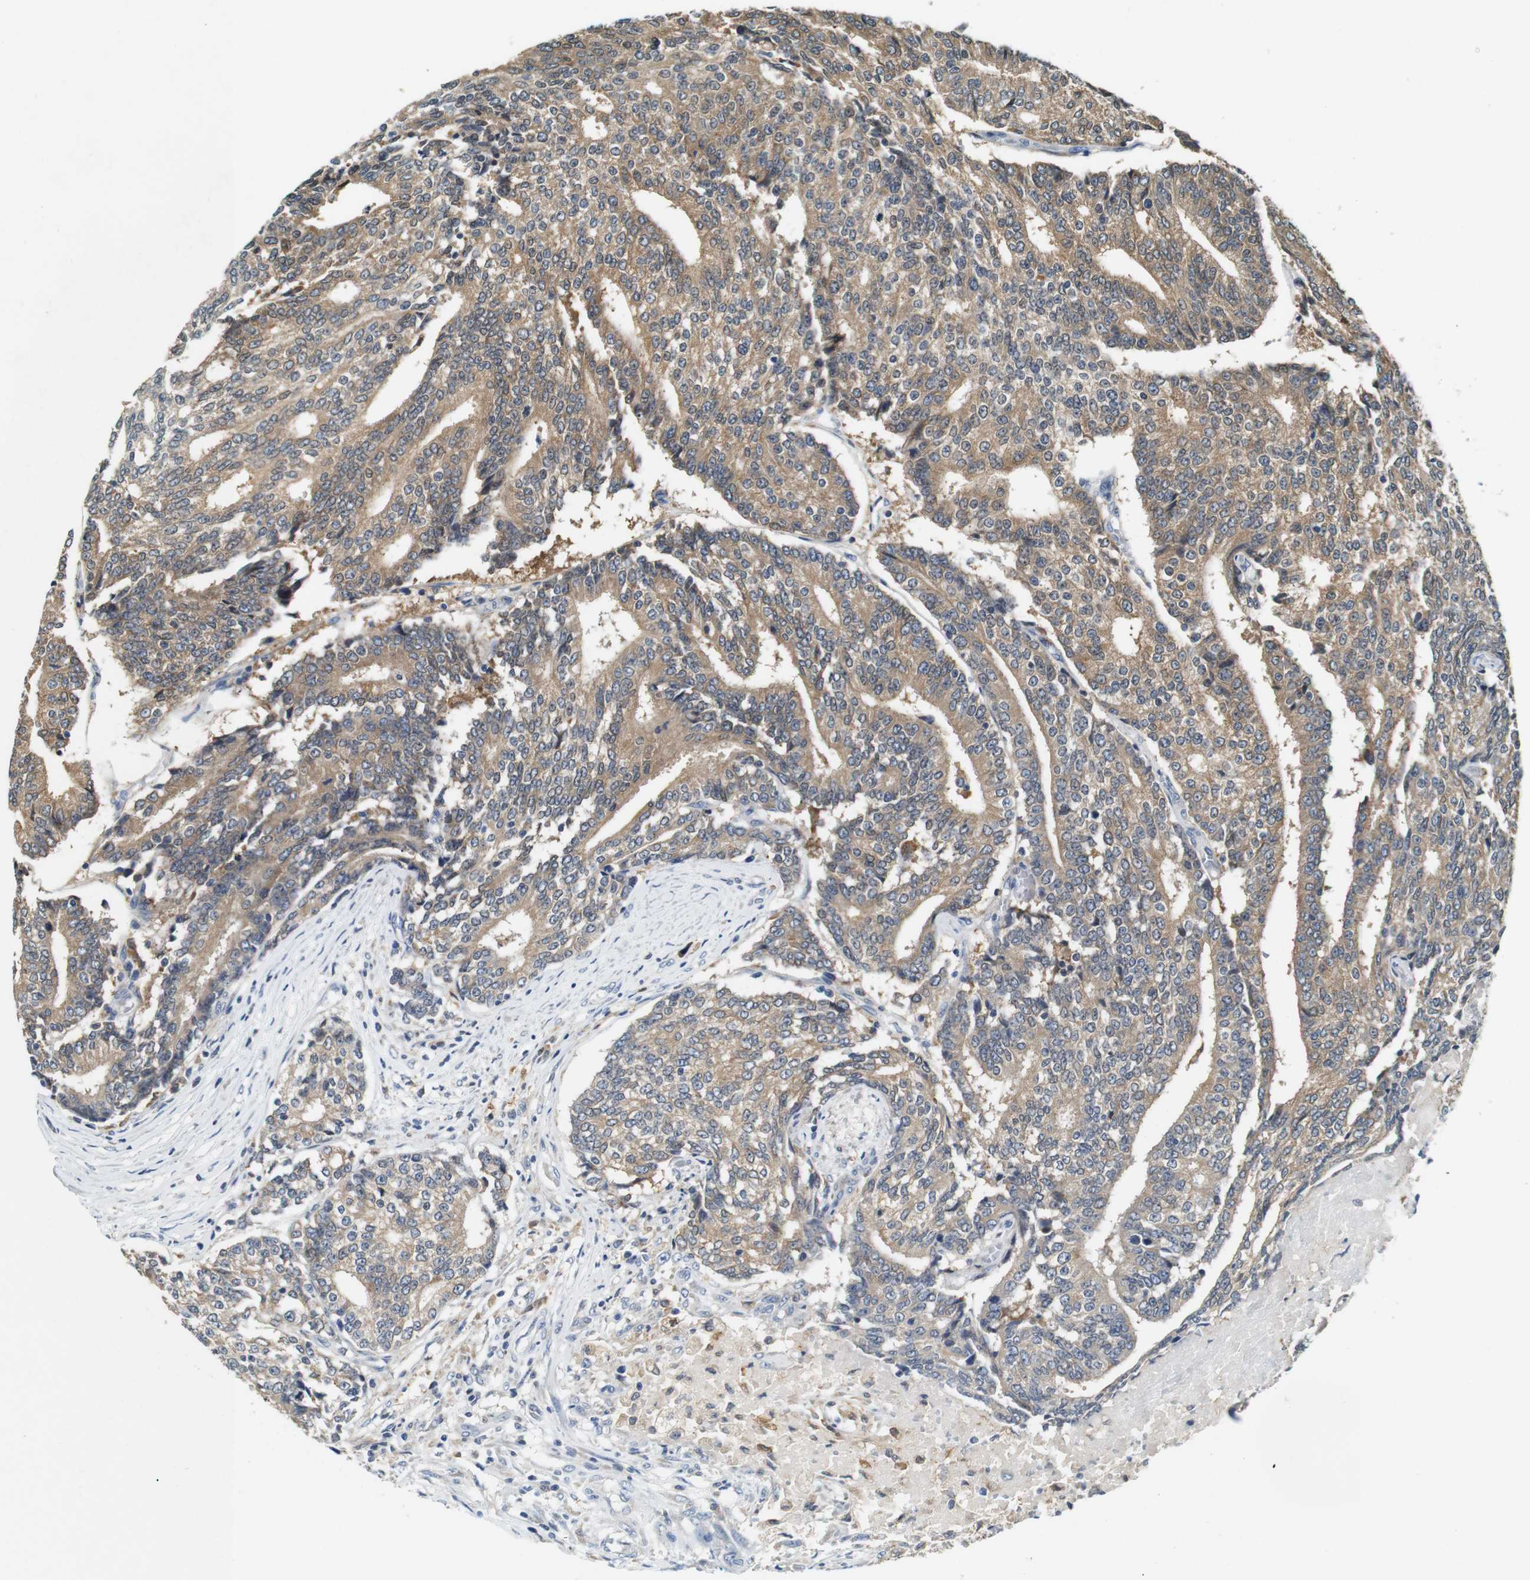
{"staining": {"intensity": "moderate", "quantity": ">75%", "location": "cytoplasmic/membranous"}, "tissue": "prostate cancer", "cell_type": "Tumor cells", "image_type": "cancer", "snomed": [{"axis": "morphology", "description": "Normal tissue, NOS"}, {"axis": "morphology", "description": "Adenocarcinoma, High grade"}, {"axis": "topography", "description": "Prostate"}, {"axis": "topography", "description": "Seminal veicle"}], "caption": "Protein staining exhibits moderate cytoplasmic/membranous staining in approximately >75% of tumor cells in high-grade adenocarcinoma (prostate). Ihc stains the protein of interest in brown and the nuclei are stained blue.", "gene": "NEBL", "patient": {"sex": "male", "age": 55}}